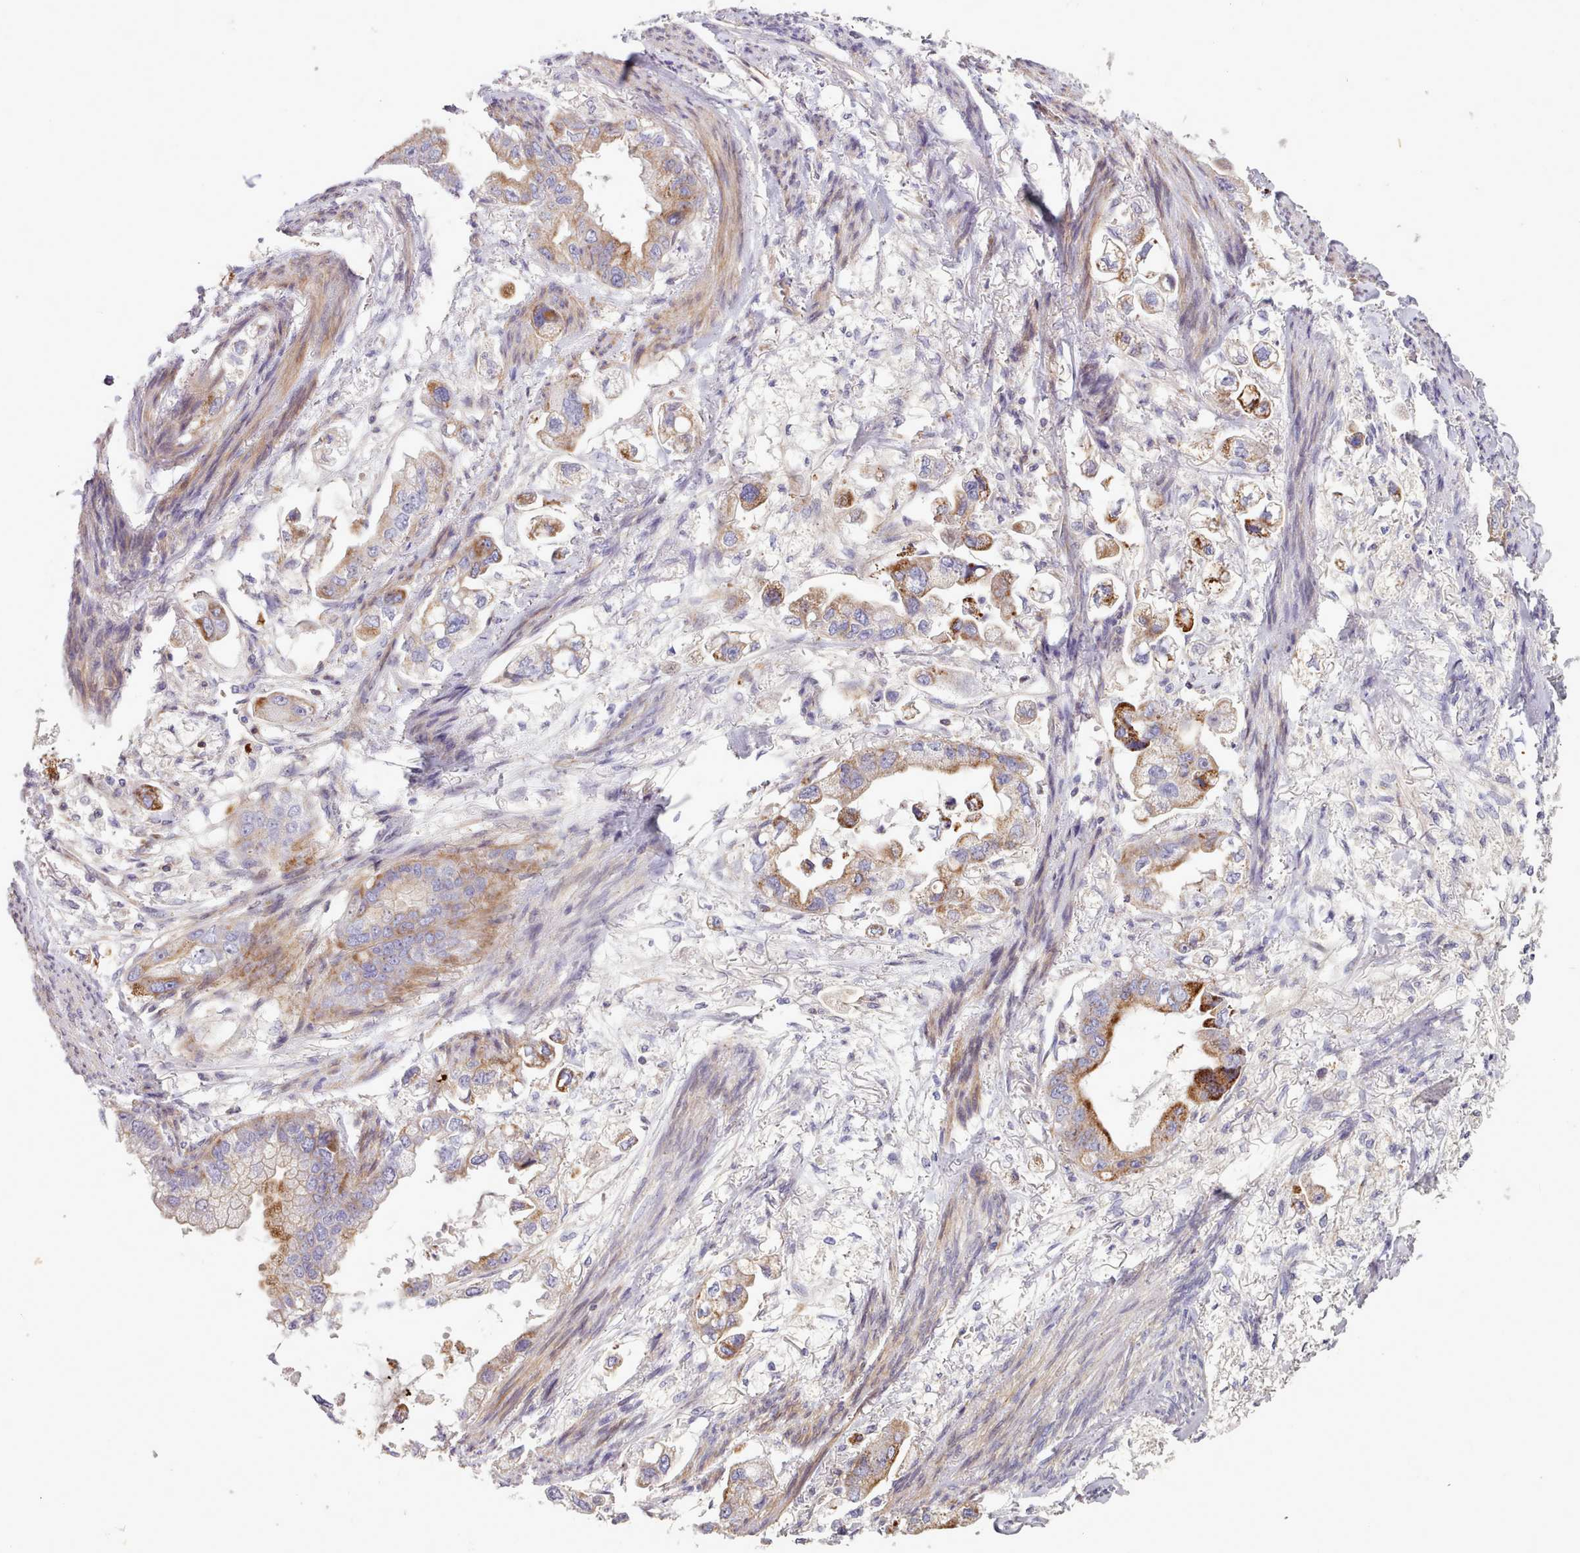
{"staining": {"intensity": "moderate", "quantity": "25%-75%", "location": "cytoplasmic/membranous"}, "tissue": "stomach cancer", "cell_type": "Tumor cells", "image_type": "cancer", "snomed": [{"axis": "morphology", "description": "Adenocarcinoma, NOS"}, {"axis": "topography", "description": "Stomach"}], "caption": "DAB immunohistochemical staining of human stomach cancer displays moderate cytoplasmic/membranous protein staining in about 25%-75% of tumor cells.", "gene": "TENT4B", "patient": {"sex": "male", "age": 62}}